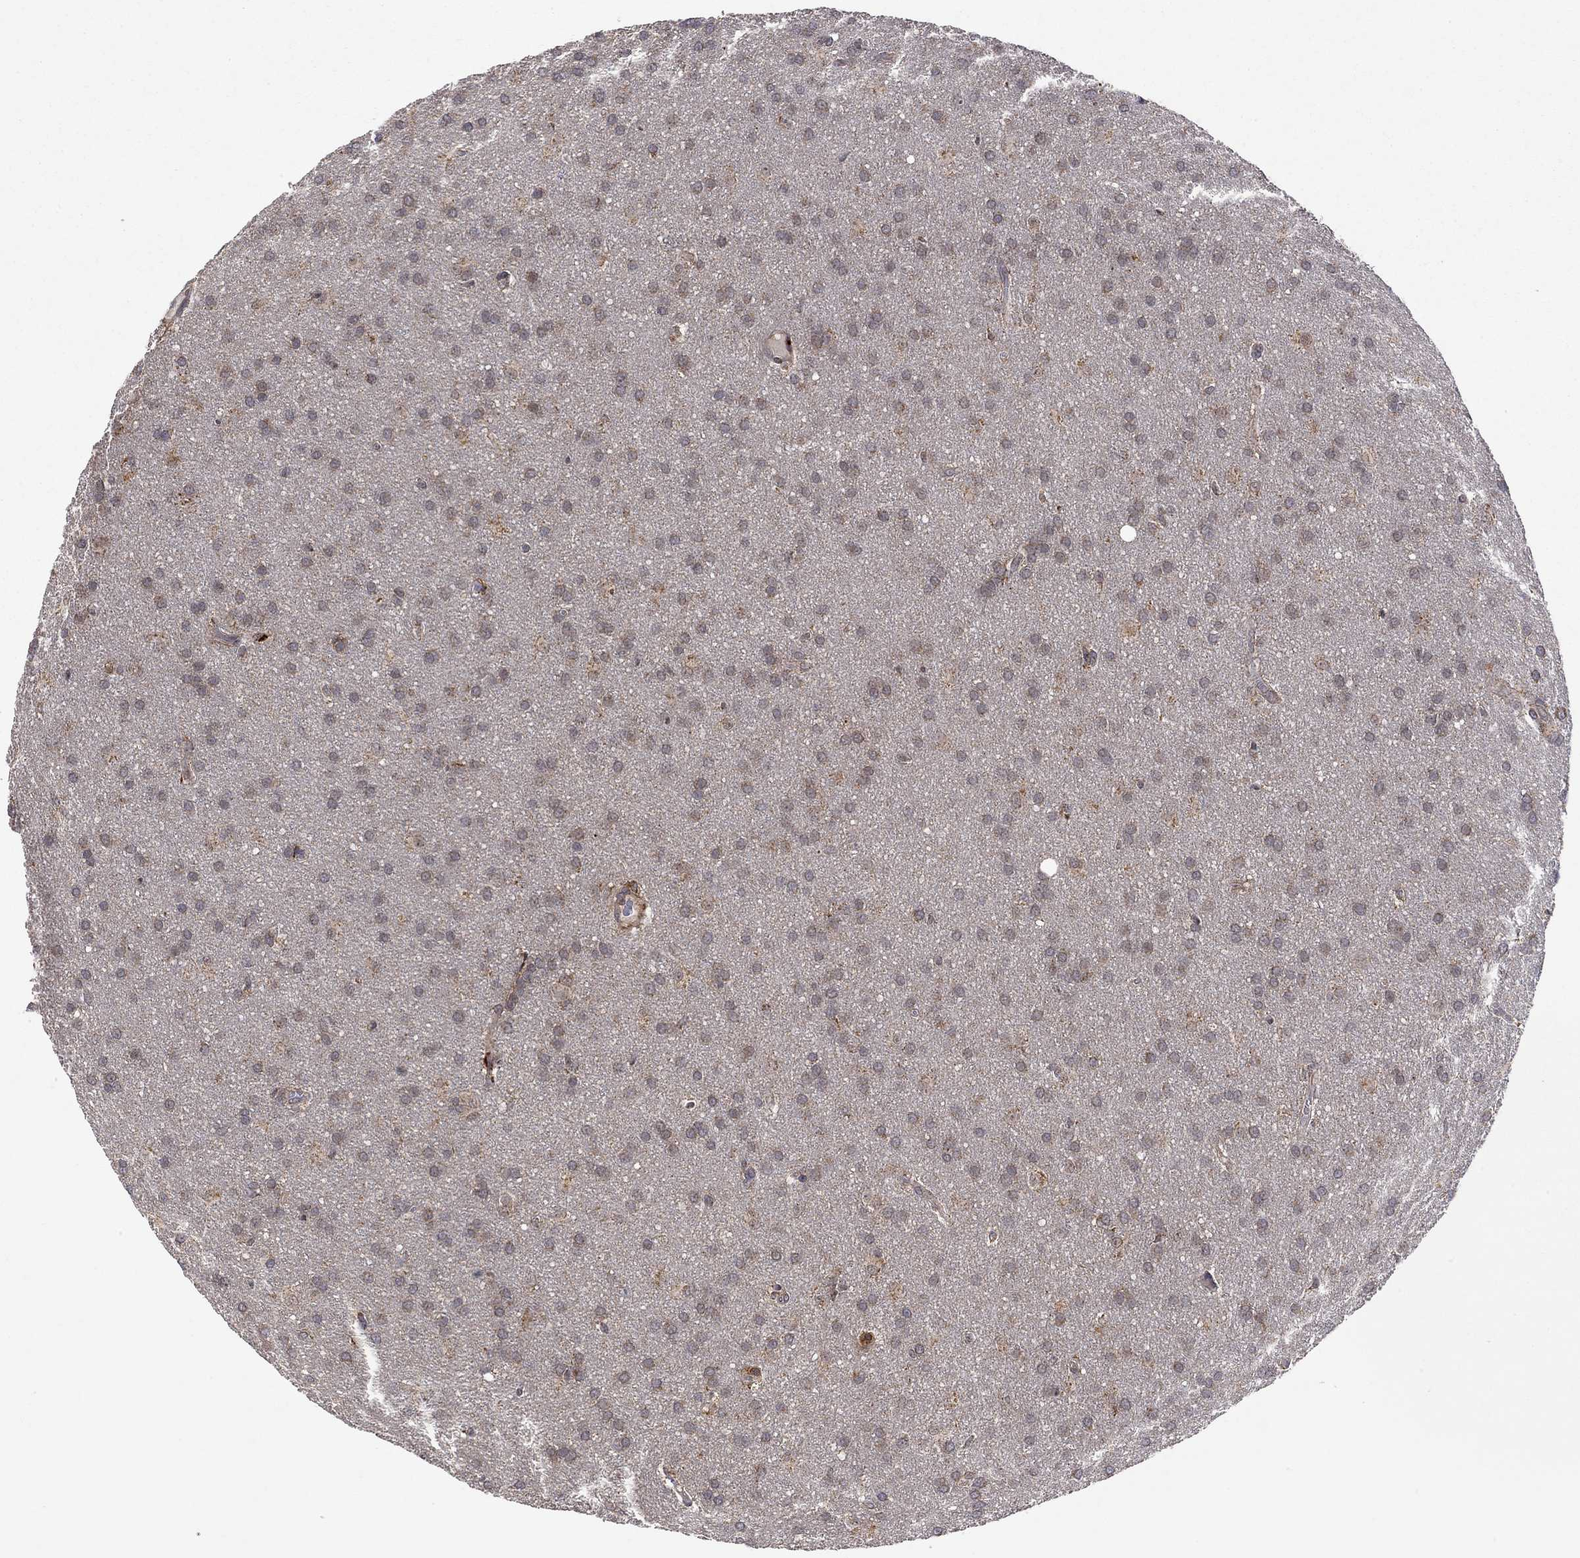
{"staining": {"intensity": "moderate", "quantity": "<25%", "location": "cytoplasmic/membranous"}, "tissue": "glioma", "cell_type": "Tumor cells", "image_type": "cancer", "snomed": [{"axis": "morphology", "description": "Glioma, malignant, Low grade"}, {"axis": "topography", "description": "Brain"}], "caption": "This histopathology image exhibits immunohistochemistry (IHC) staining of low-grade glioma (malignant), with low moderate cytoplasmic/membranous staining in about <25% of tumor cells.", "gene": "IDS", "patient": {"sex": "female", "age": 32}}